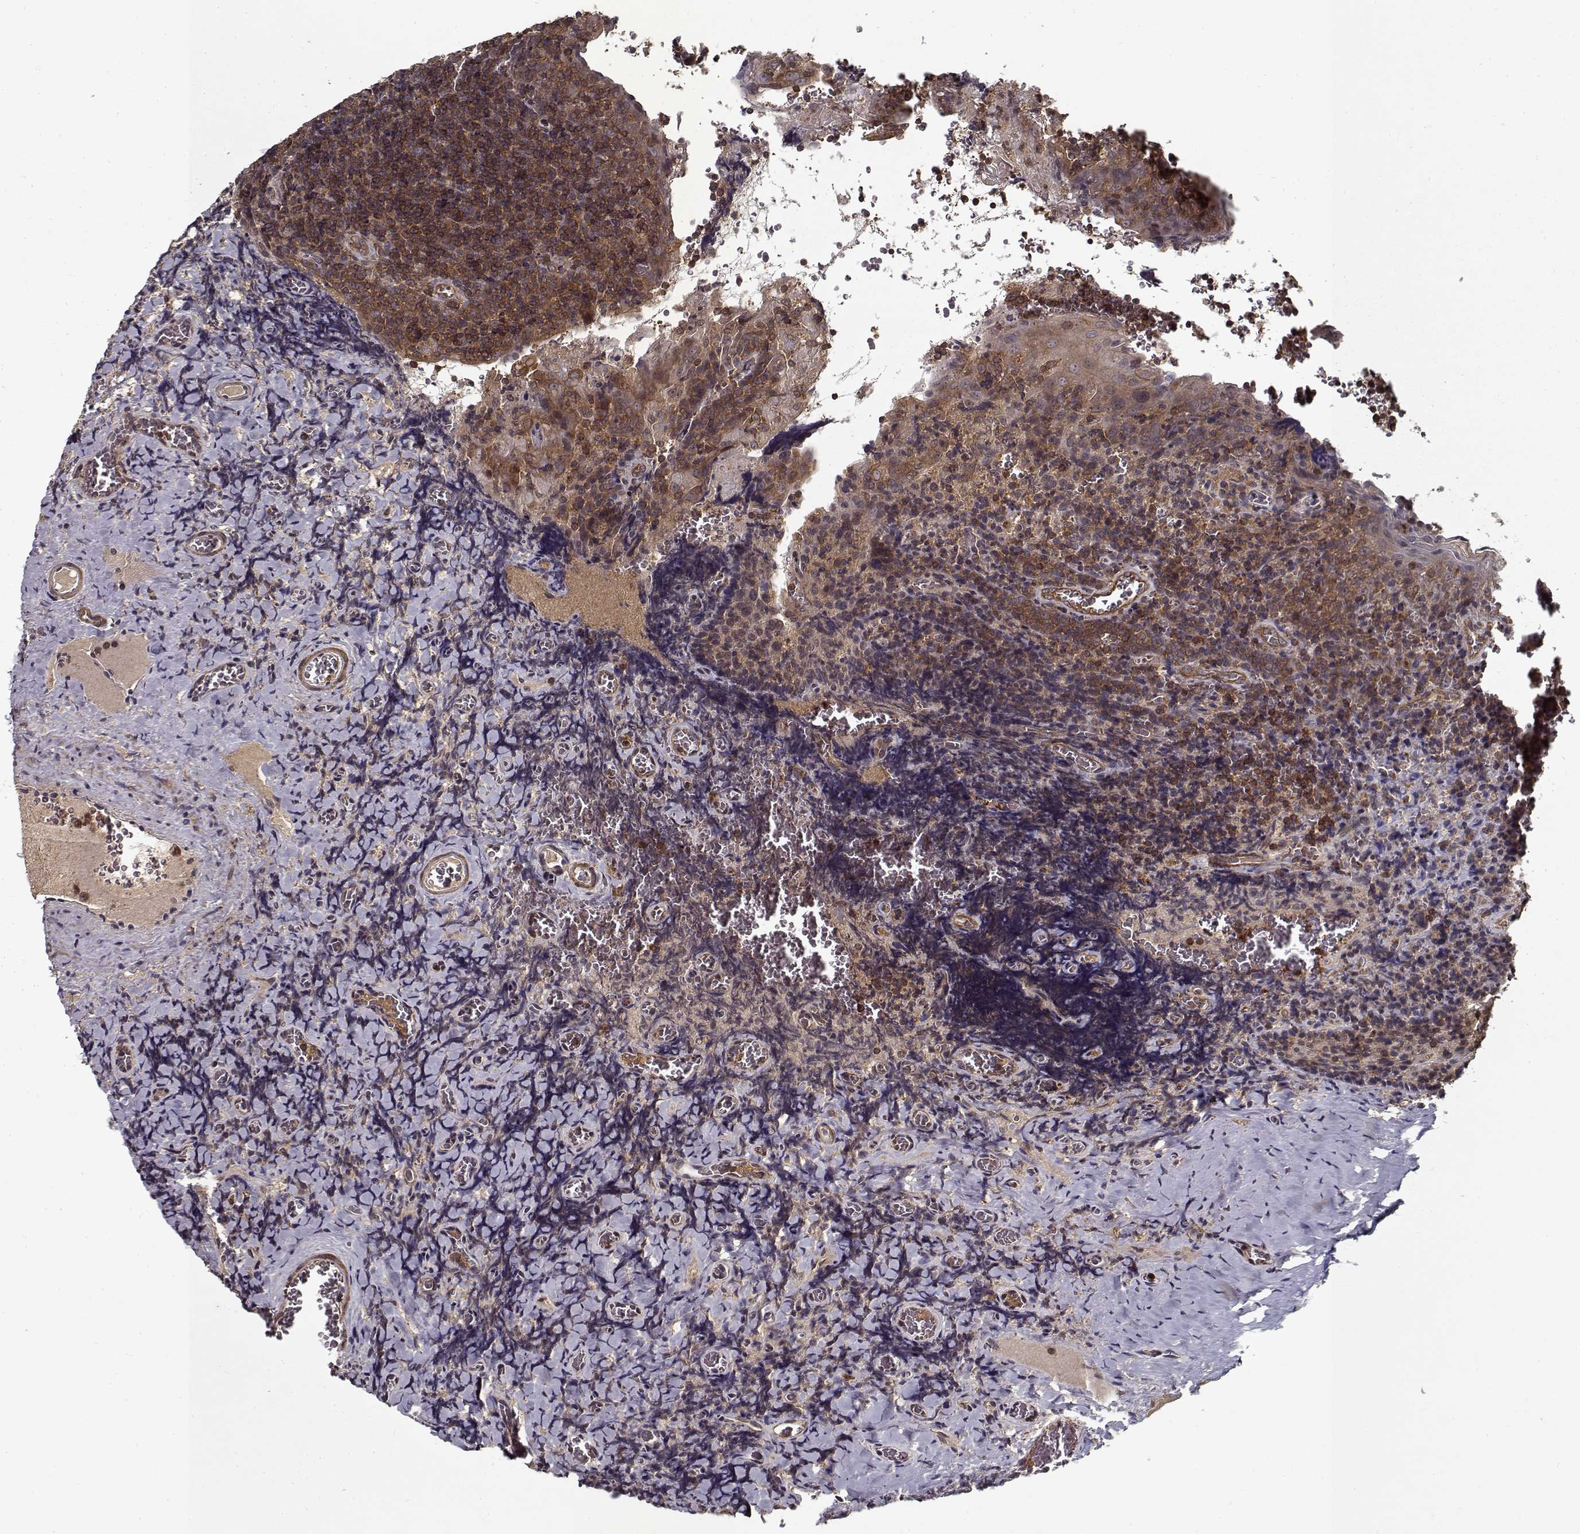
{"staining": {"intensity": "weak", "quantity": ">75%", "location": "cytoplasmic/membranous"}, "tissue": "tonsil", "cell_type": "Germinal center cells", "image_type": "normal", "snomed": [{"axis": "morphology", "description": "Normal tissue, NOS"}, {"axis": "morphology", "description": "Inflammation, NOS"}, {"axis": "topography", "description": "Tonsil"}], "caption": "About >75% of germinal center cells in benign tonsil show weak cytoplasmic/membranous protein positivity as visualized by brown immunohistochemical staining.", "gene": "PPP1R12A", "patient": {"sex": "female", "age": 31}}